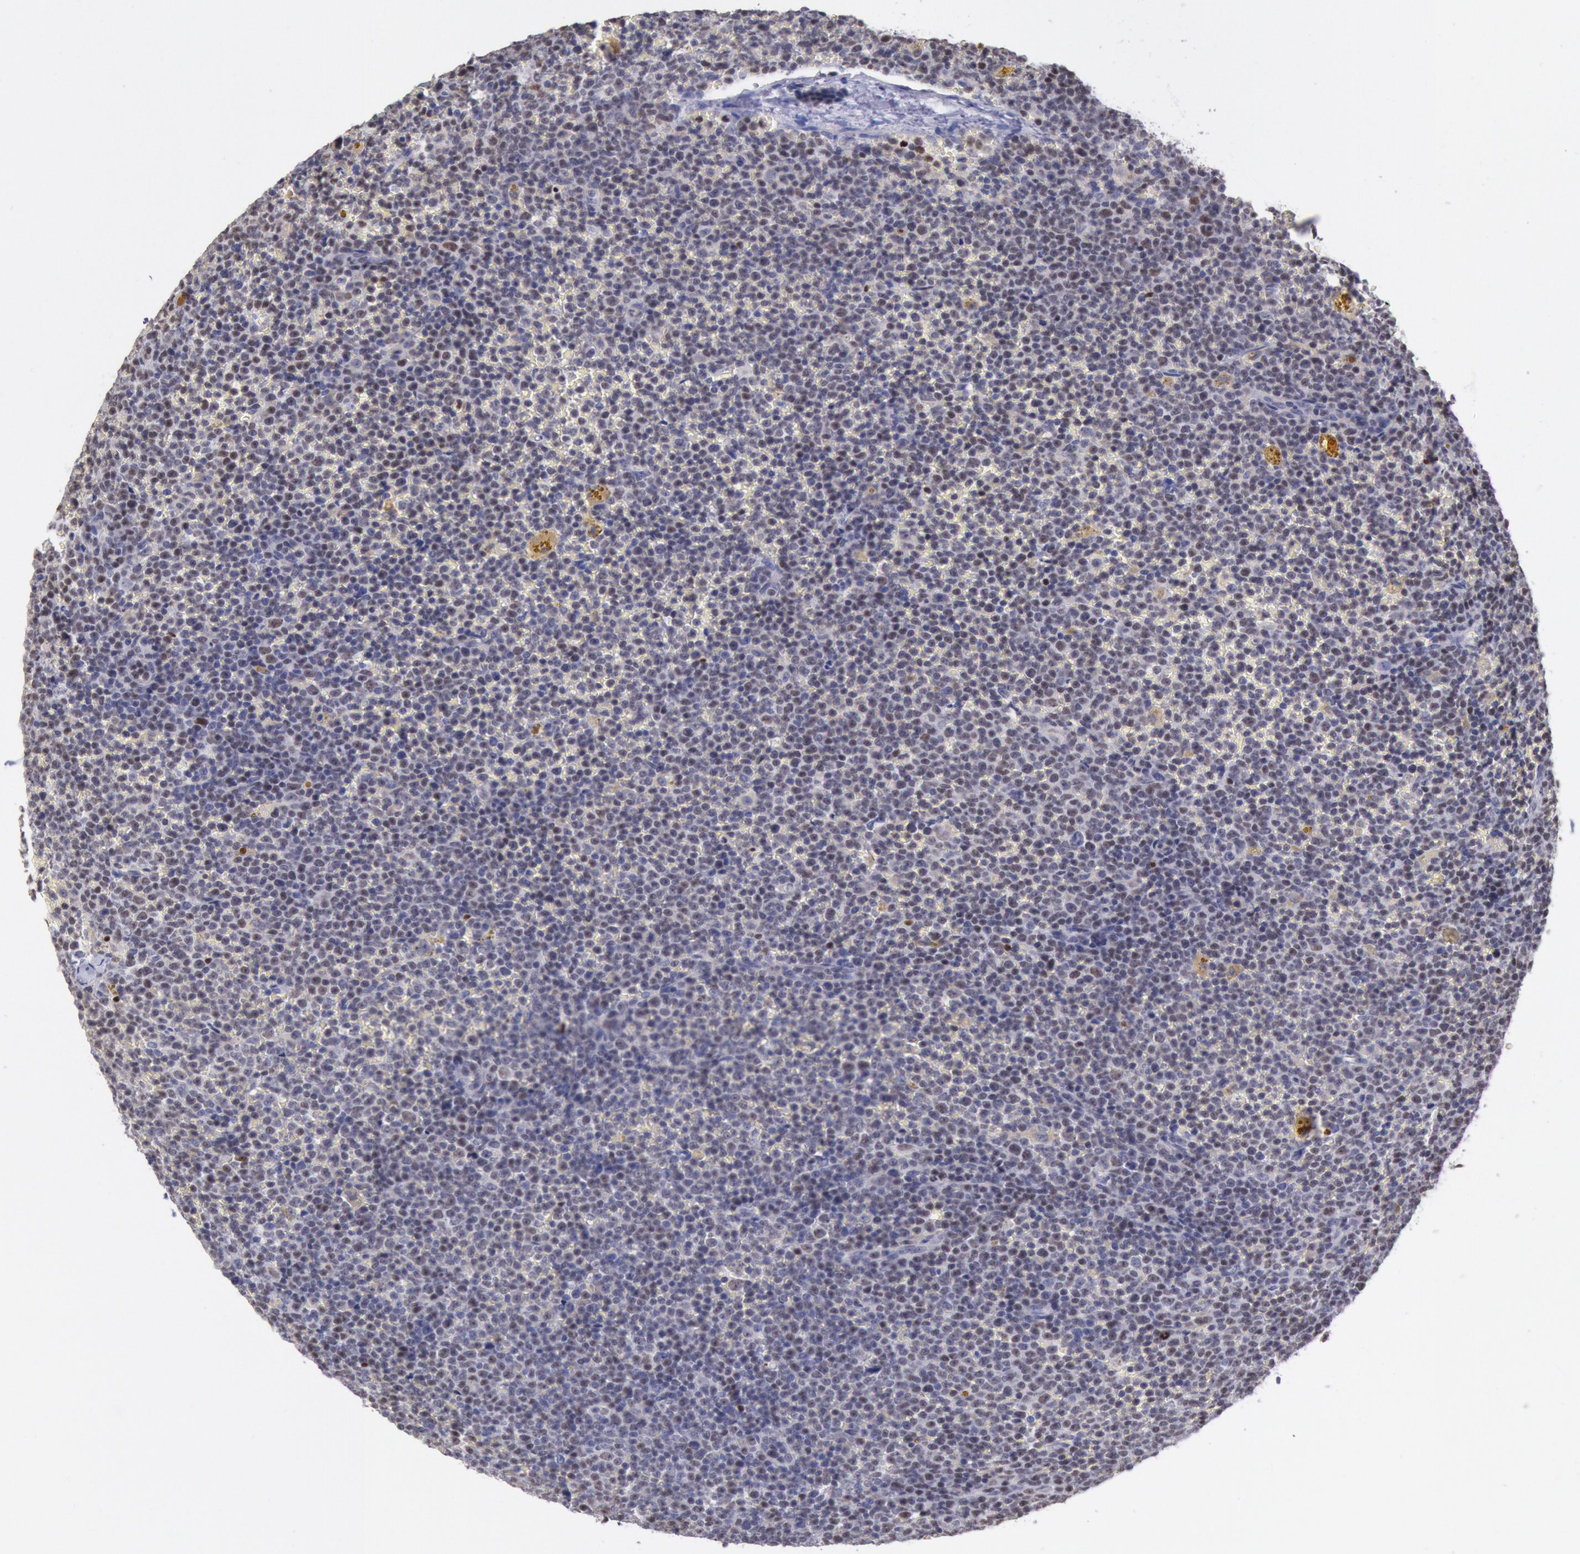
{"staining": {"intensity": "negative", "quantity": "none", "location": "none"}, "tissue": "lymphoma", "cell_type": "Tumor cells", "image_type": "cancer", "snomed": [{"axis": "morphology", "description": "Malignant lymphoma, non-Hodgkin's type, Low grade"}, {"axis": "topography", "description": "Lymph node"}], "caption": "Immunohistochemical staining of lymphoma displays no significant positivity in tumor cells. (IHC, brightfield microscopy, high magnification).", "gene": "RPS6KA5", "patient": {"sex": "male", "age": 50}}